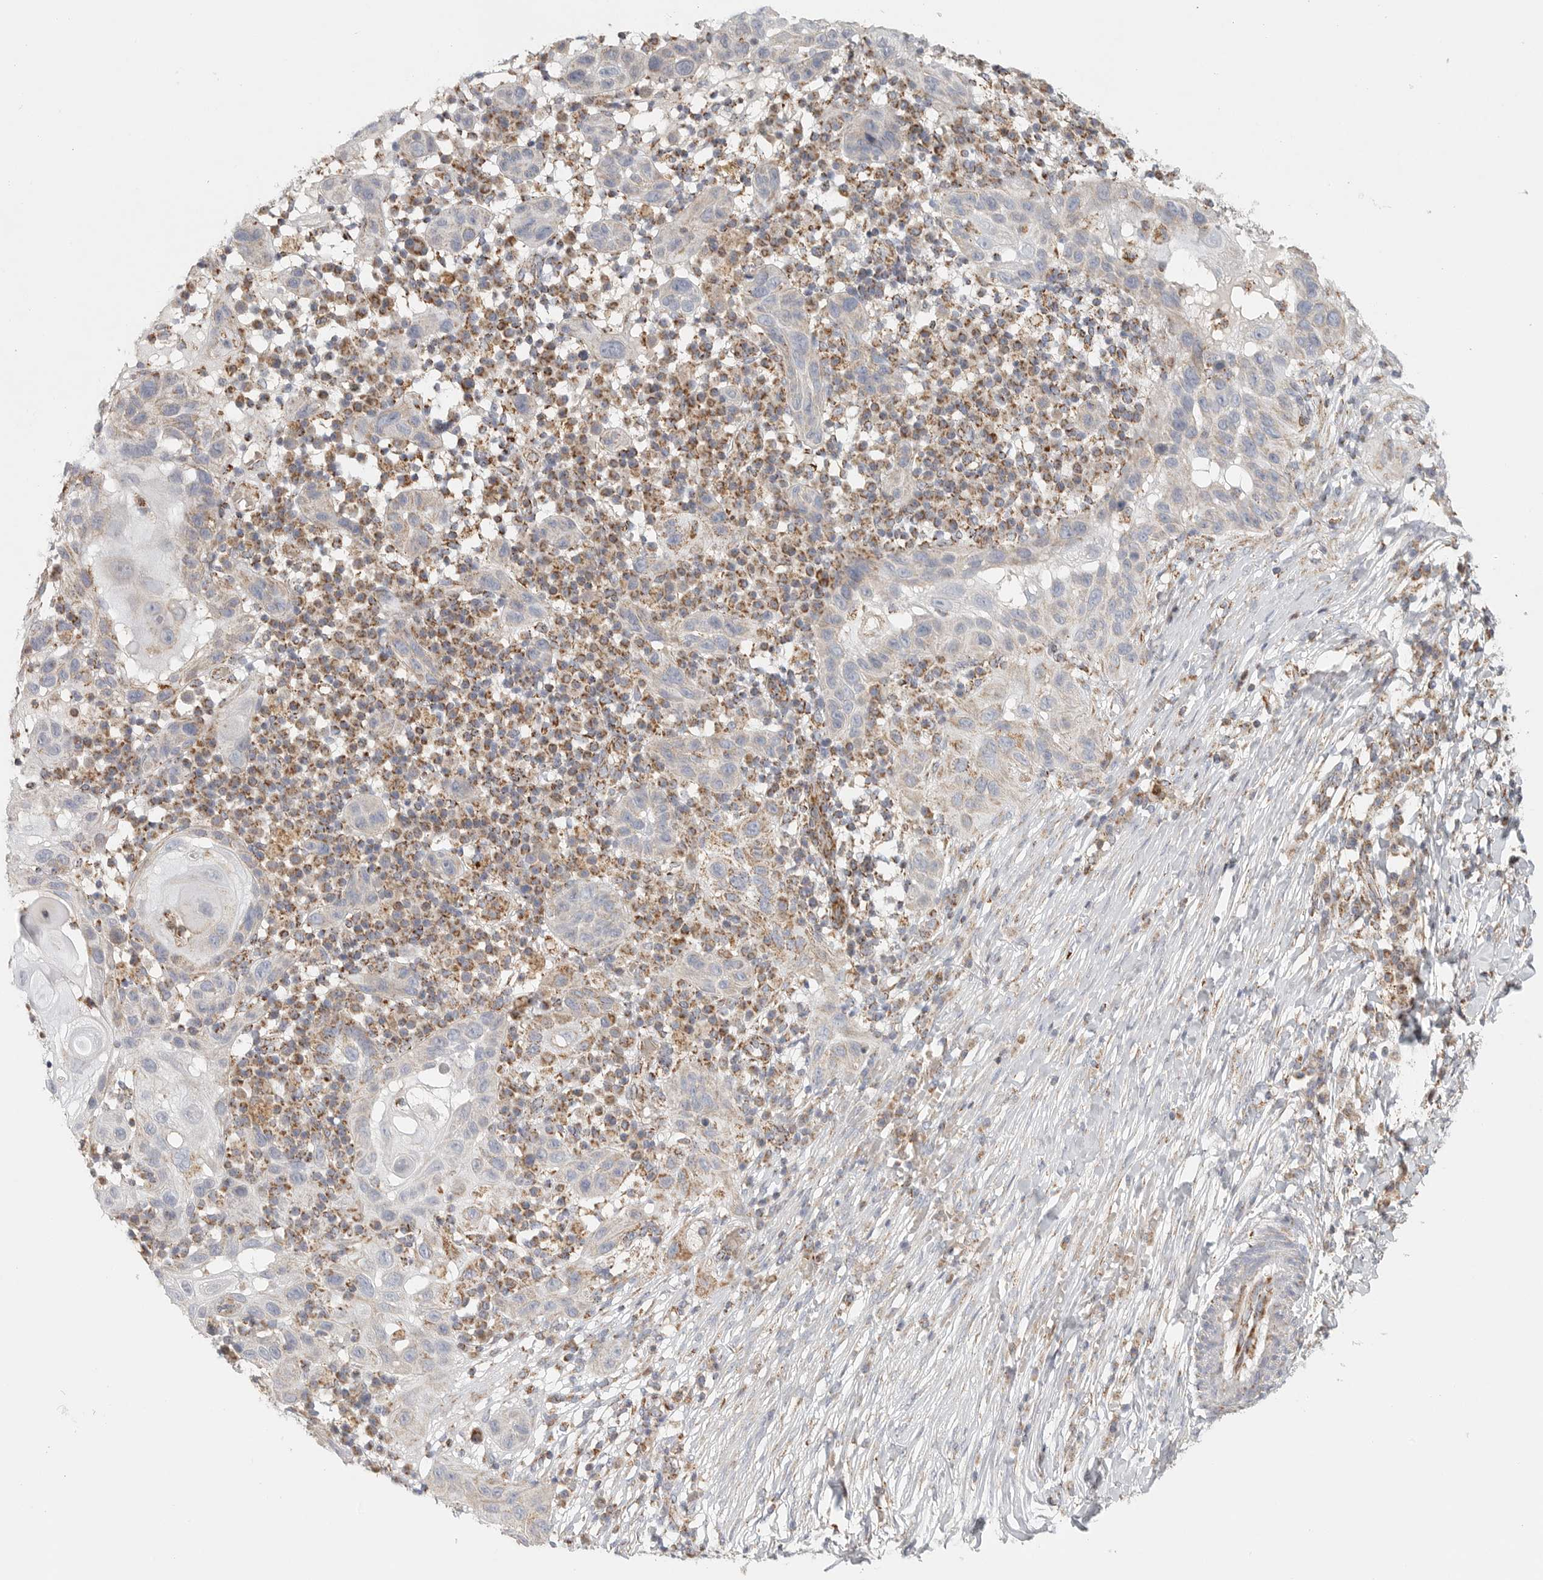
{"staining": {"intensity": "negative", "quantity": "none", "location": "none"}, "tissue": "skin cancer", "cell_type": "Tumor cells", "image_type": "cancer", "snomed": [{"axis": "morphology", "description": "Normal tissue, NOS"}, {"axis": "morphology", "description": "Squamous cell carcinoma, NOS"}, {"axis": "topography", "description": "Skin"}], "caption": "DAB immunohistochemical staining of skin cancer (squamous cell carcinoma) displays no significant positivity in tumor cells. (Immunohistochemistry (ihc), brightfield microscopy, high magnification).", "gene": "SLC25A26", "patient": {"sex": "female", "age": 96}}